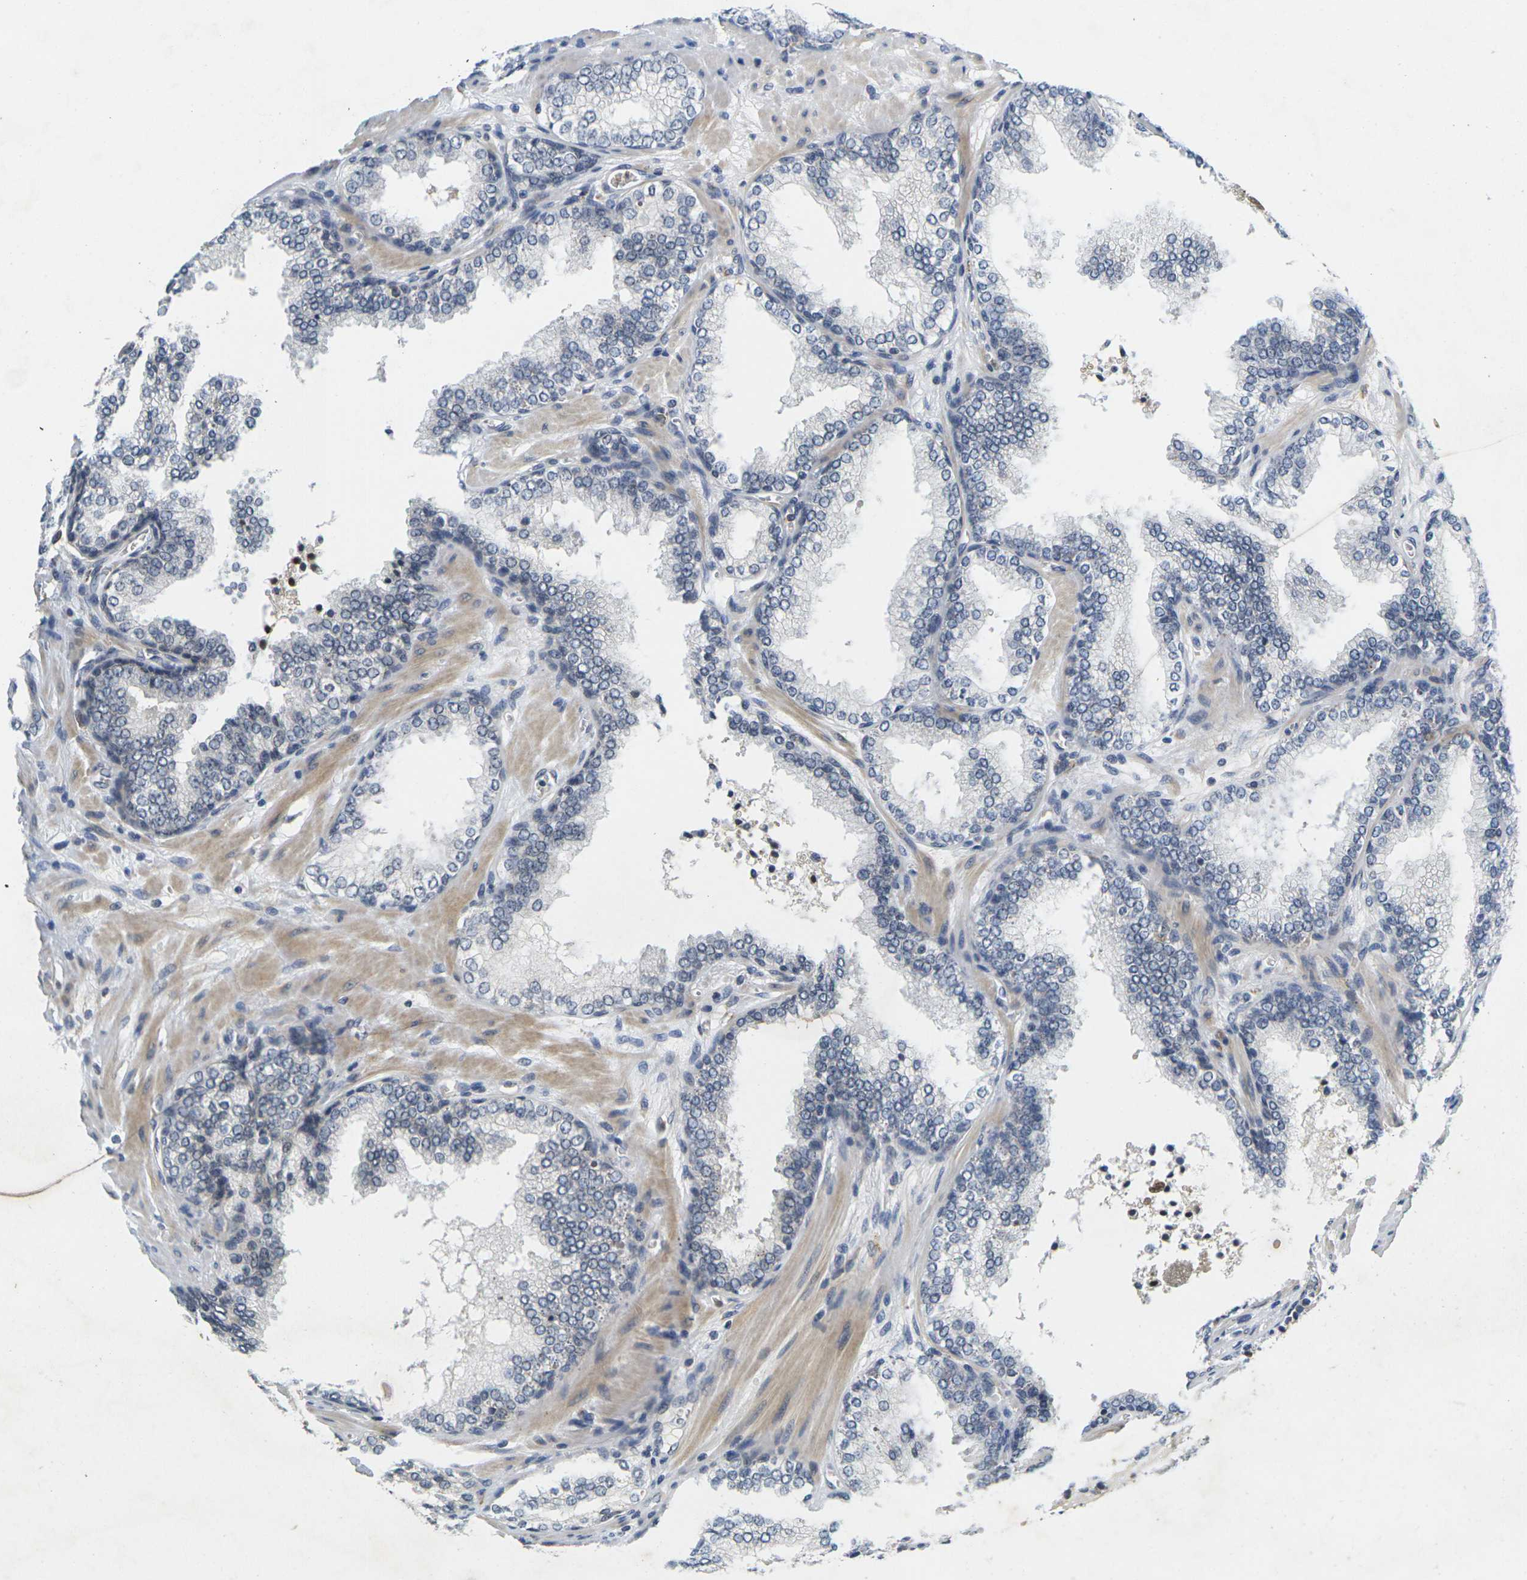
{"staining": {"intensity": "negative", "quantity": "none", "location": "none"}, "tissue": "prostate cancer", "cell_type": "Tumor cells", "image_type": "cancer", "snomed": [{"axis": "morphology", "description": "Adenocarcinoma, Low grade"}, {"axis": "topography", "description": "Prostate"}], "caption": "Immunohistochemical staining of human prostate cancer reveals no significant expression in tumor cells.", "gene": "C1QC", "patient": {"sex": "male", "age": 60}}